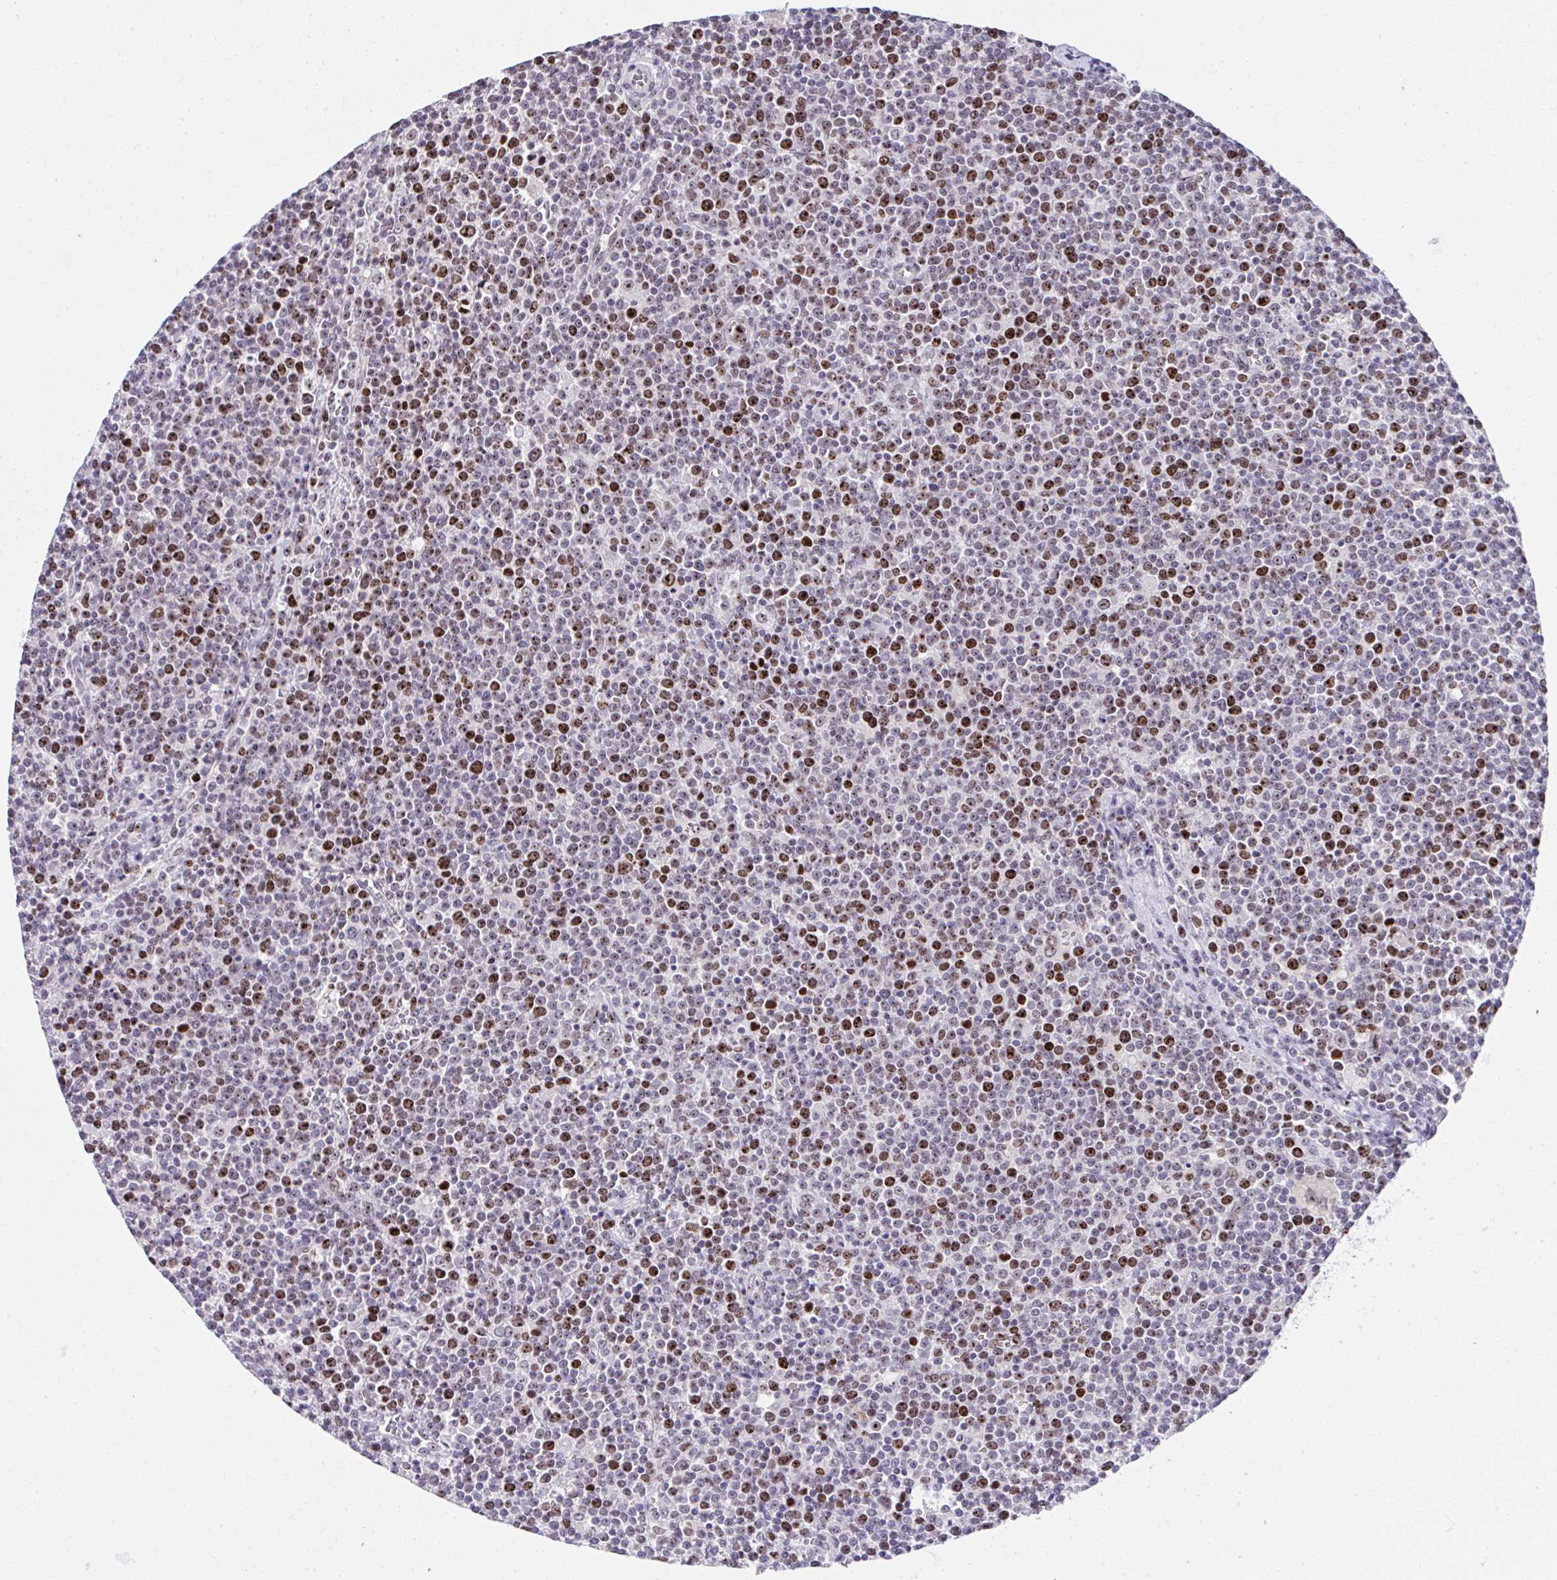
{"staining": {"intensity": "strong", "quantity": "25%-75%", "location": "nuclear"}, "tissue": "lymphoma", "cell_type": "Tumor cells", "image_type": "cancer", "snomed": [{"axis": "morphology", "description": "Malignant lymphoma, non-Hodgkin's type, High grade"}, {"axis": "topography", "description": "Lymph node"}], "caption": "Lymphoma stained with DAB (3,3'-diaminobenzidine) IHC exhibits high levels of strong nuclear expression in about 25%-75% of tumor cells.", "gene": "CEP72", "patient": {"sex": "male", "age": 61}}